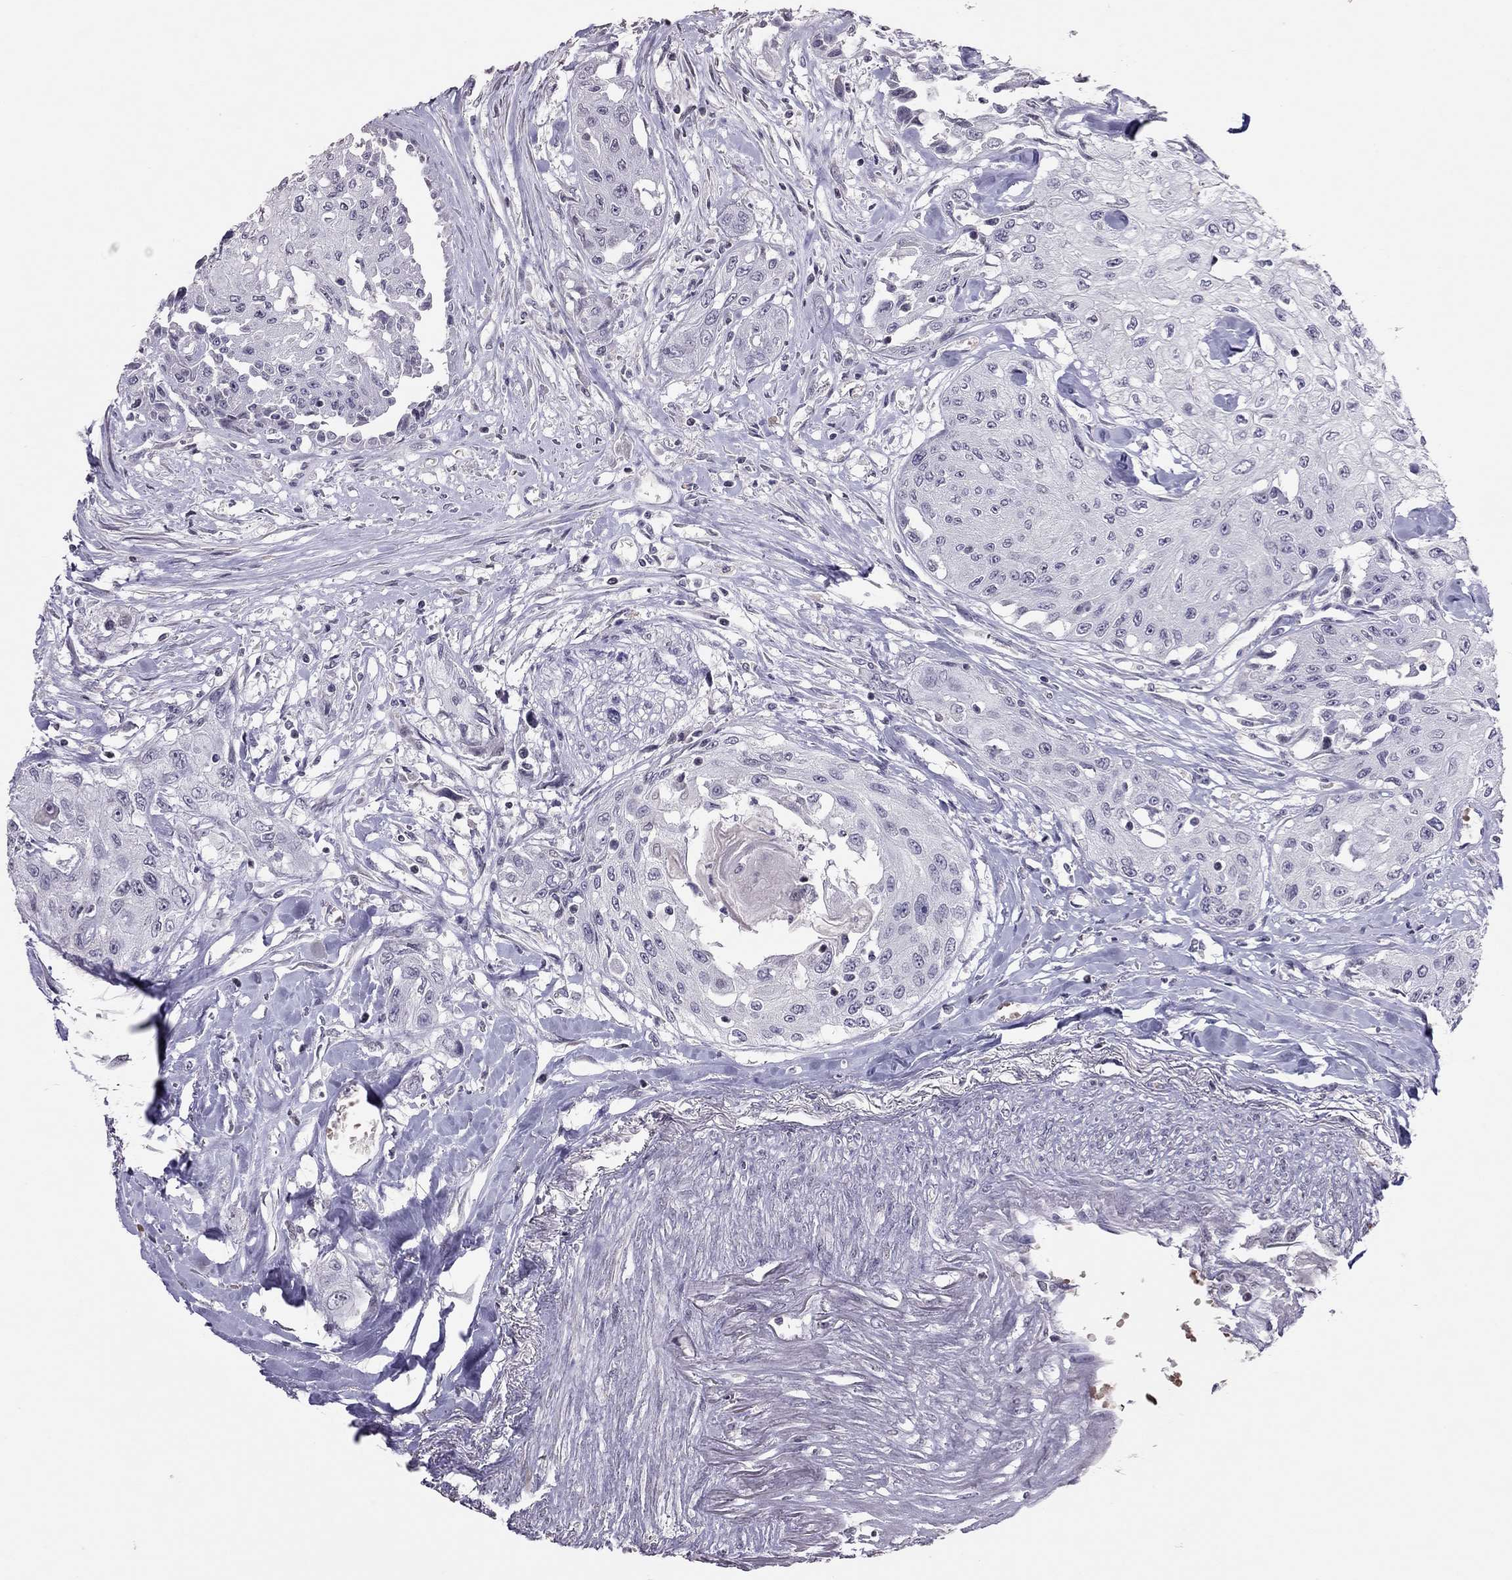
{"staining": {"intensity": "negative", "quantity": "none", "location": "none"}, "tissue": "head and neck cancer", "cell_type": "Tumor cells", "image_type": "cancer", "snomed": [{"axis": "morphology", "description": "Normal tissue, NOS"}, {"axis": "morphology", "description": "Squamous cell carcinoma, NOS"}, {"axis": "topography", "description": "Oral tissue"}, {"axis": "topography", "description": "Peripheral nerve tissue"}, {"axis": "topography", "description": "Head-Neck"}], "caption": "A high-resolution photomicrograph shows IHC staining of head and neck cancer (squamous cell carcinoma), which exhibits no significant staining in tumor cells.", "gene": "TSHB", "patient": {"sex": "female", "age": 59}}